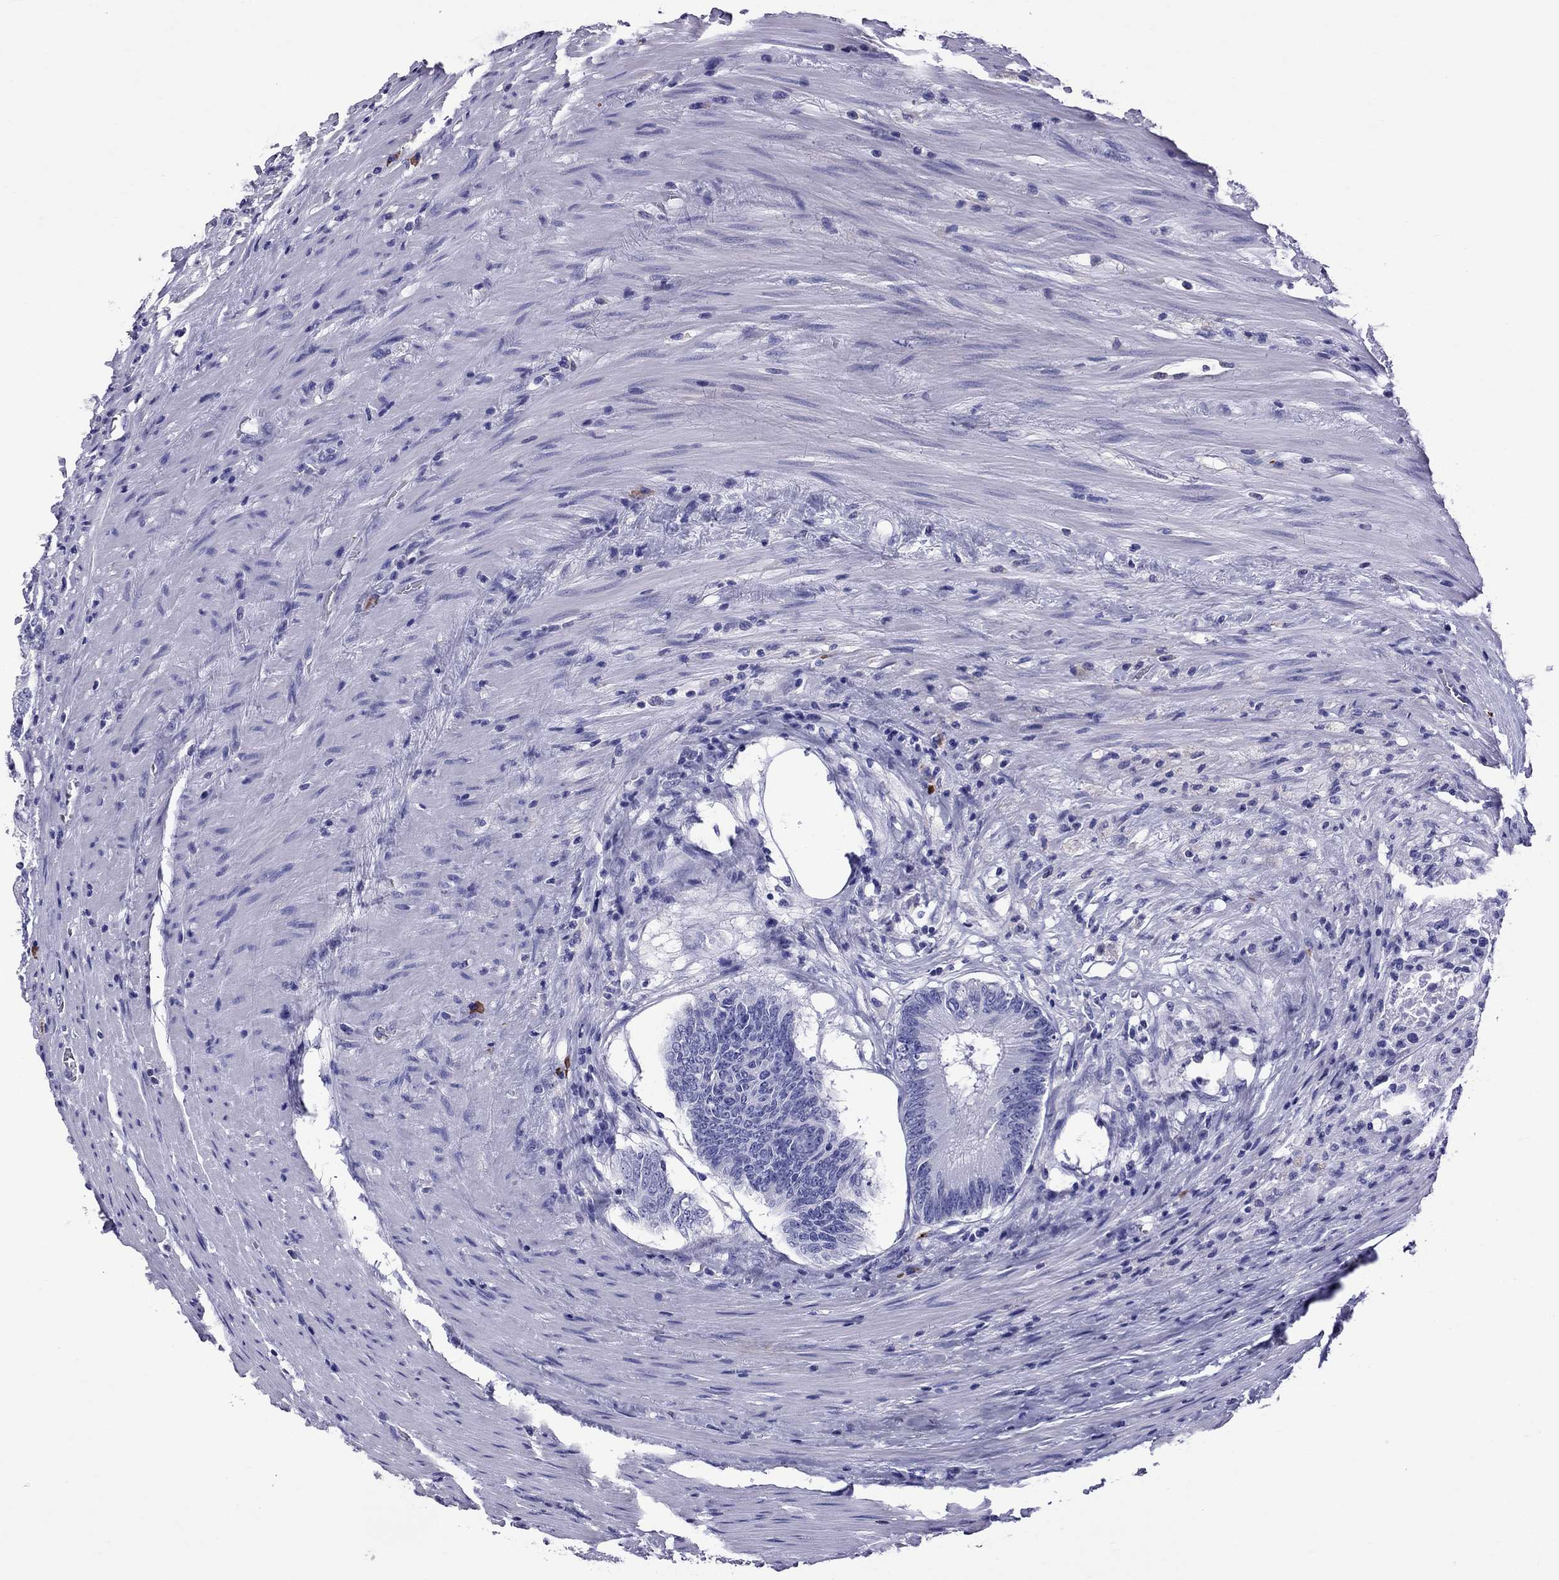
{"staining": {"intensity": "negative", "quantity": "none", "location": "none"}, "tissue": "colorectal cancer", "cell_type": "Tumor cells", "image_type": "cancer", "snomed": [{"axis": "morphology", "description": "Adenocarcinoma, NOS"}, {"axis": "topography", "description": "Rectum"}], "caption": "Tumor cells show no significant expression in colorectal adenocarcinoma.", "gene": "SCART1", "patient": {"sex": "male", "age": 59}}